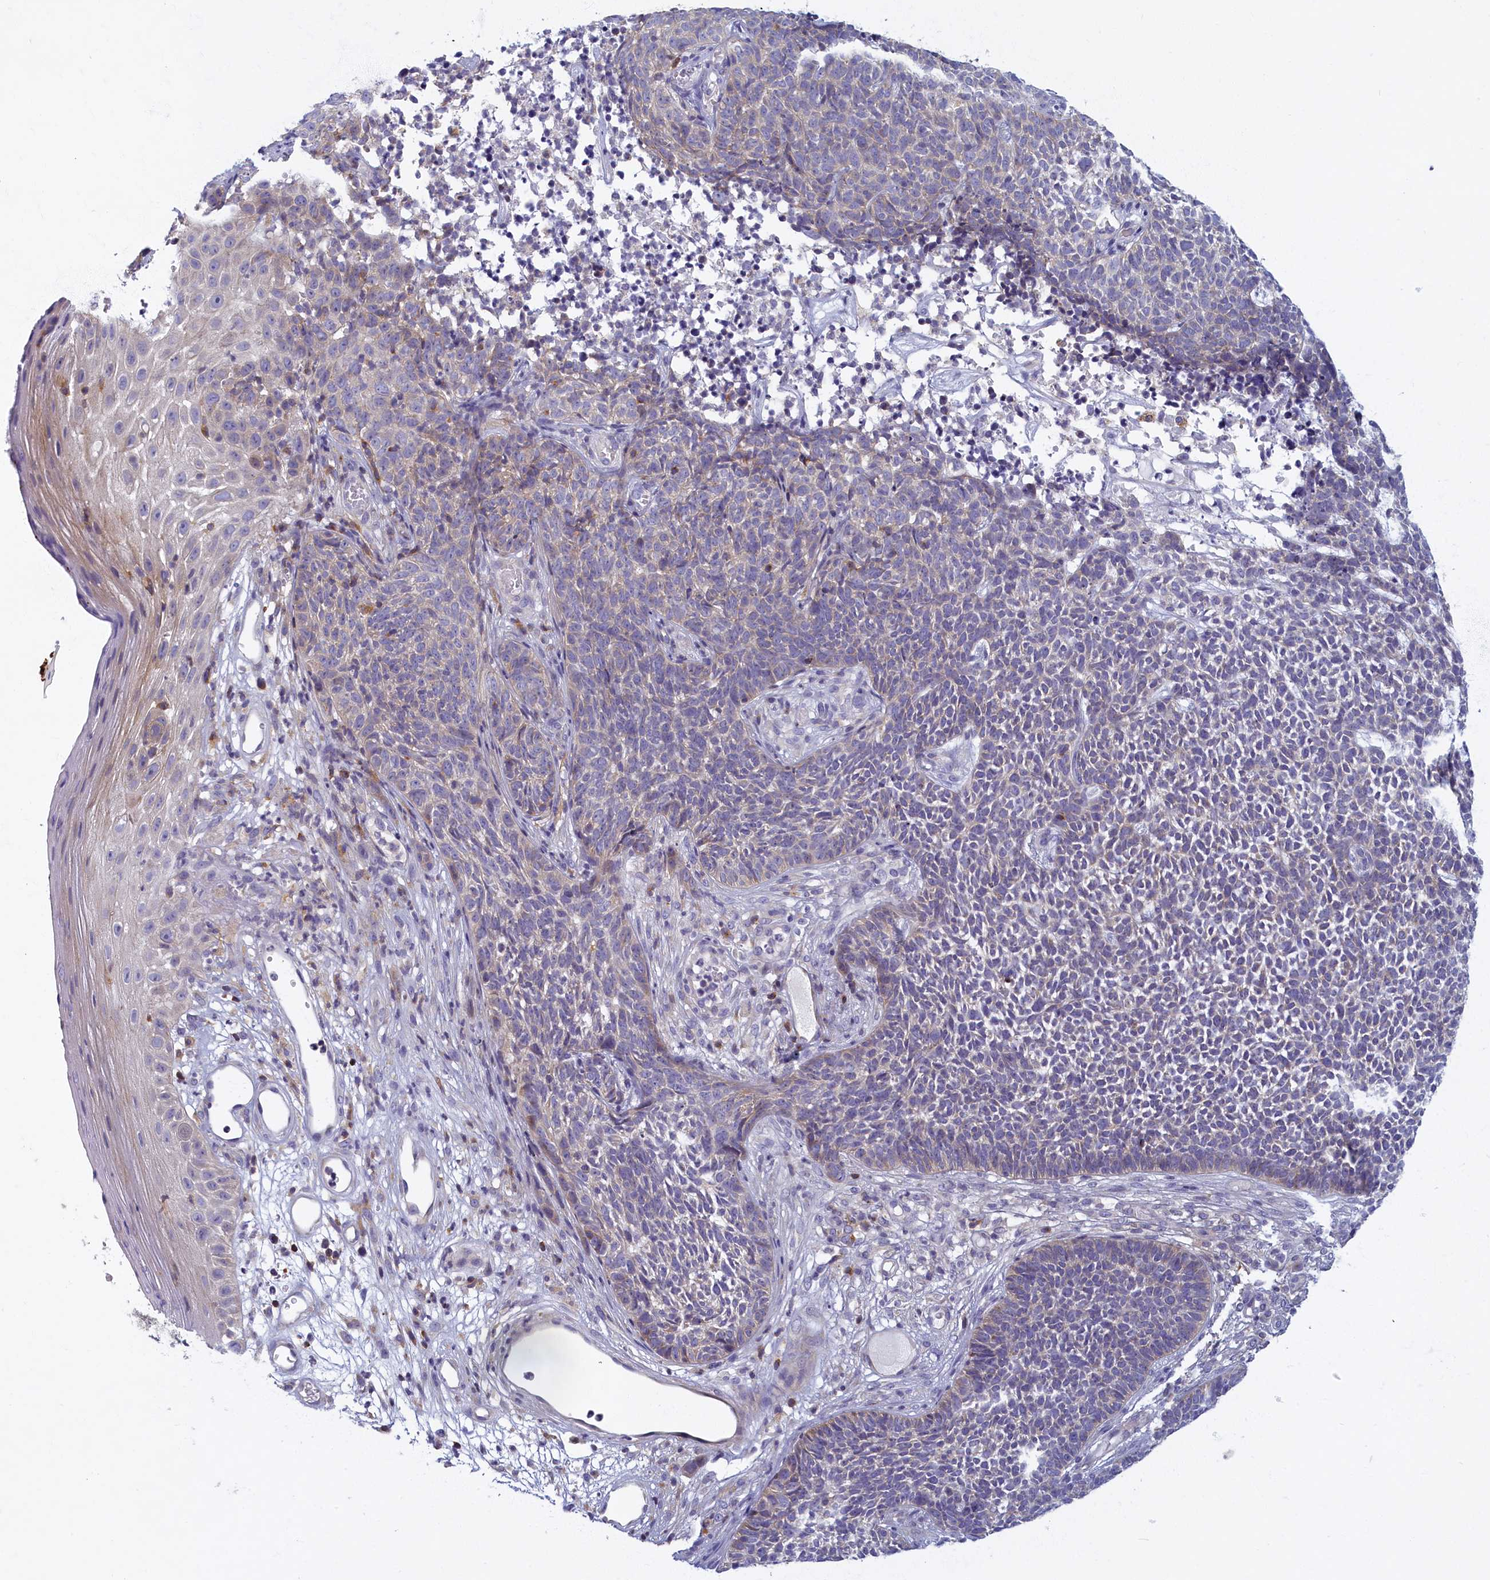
{"staining": {"intensity": "negative", "quantity": "none", "location": "none"}, "tissue": "skin cancer", "cell_type": "Tumor cells", "image_type": "cancer", "snomed": [{"axis": "morphology", "description": "Basal cell carcinoma"}, {"axis": "topography", "description": "Skin"}], "caption": "A histopathology image of human skin basal cell carcinoma is negative for staining in tumor cells.", "gene": "NOL10", "patient": {"sex": "female", "age": 84}}